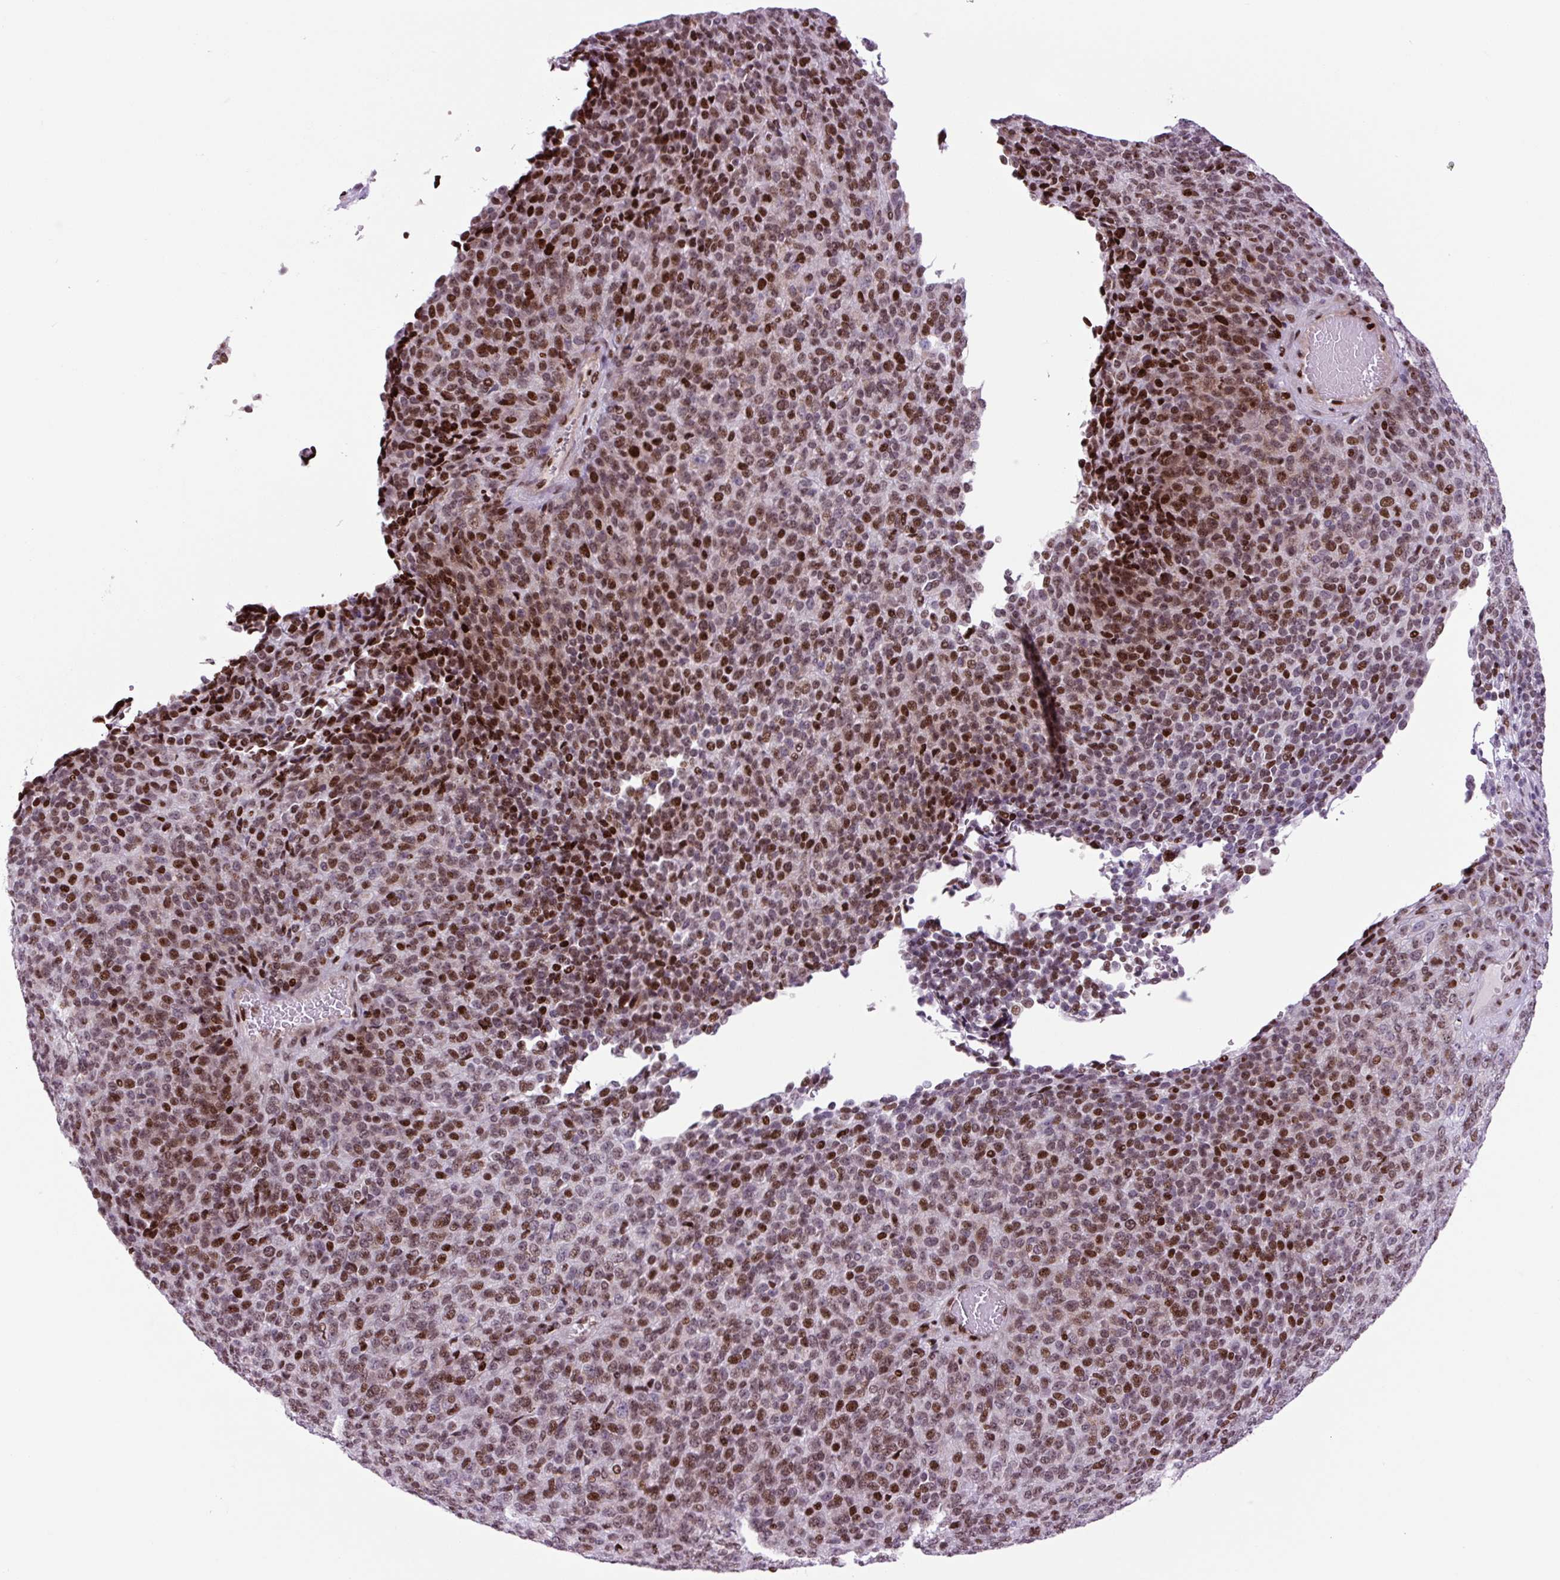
{"staining": {"intensity": "moderate", "quantity": ">75%", "location": "nuclear"}, "tissue": "melanoma", "cell_type": "Tumor cells", "image_type": "cancer", "snomed": [{"axis": "morphology", "description": "Malignant melanoma, Metastatic site"}, {"axis": "topography", "description": "Brain"}], "caption": "Protein analysis of malignant melanoma (metastatic site) tissue reveals moderate nuclear positivity in about >75% of tumor cells. The staining is performed using DAB (3,3'-diaminobenzidine) brown chromogen to label protein expression. The nuclei are counter-stained blue using hematoxylin.", "gene": "H1-3", "patient": {"sex": "female", "age": 56}}